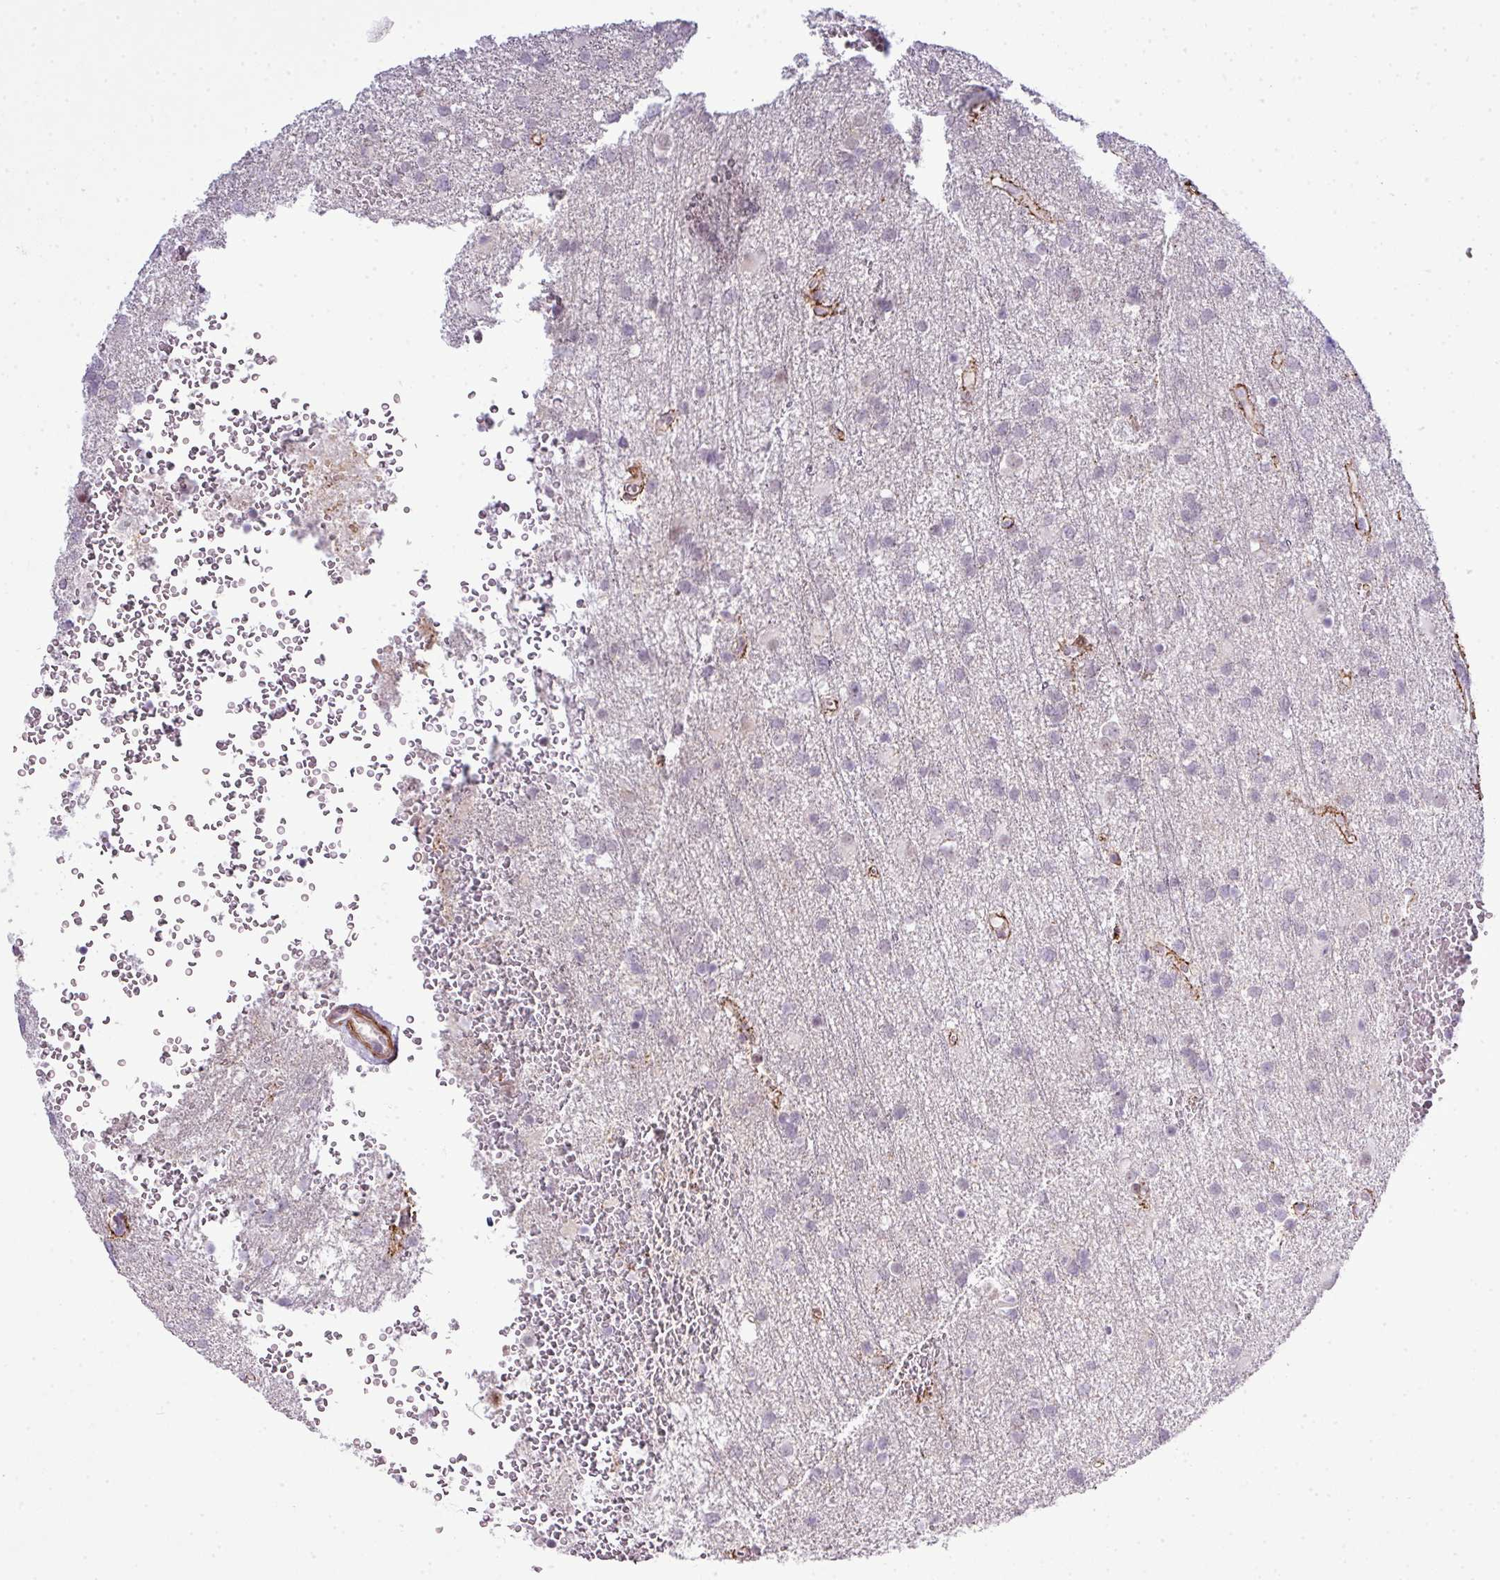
{"staining": {"intensity": "weak", "quantity": "<25%", "location": "nuclear"}, "tissue": "glioma", "cell_type": "Tumor cells", "image_type": "cancer", "snomed": [{"axis": "morphology", "description": "Glioma, malignant, High grade"}, {"axis": "topography", "description": "Brain"}], "caption": "Glioma stained for a protein using immunohistochemistry displays no positivity tumor cells.", "gene": "ZNF688", "patient": {"sex": "female", "age": 74}}